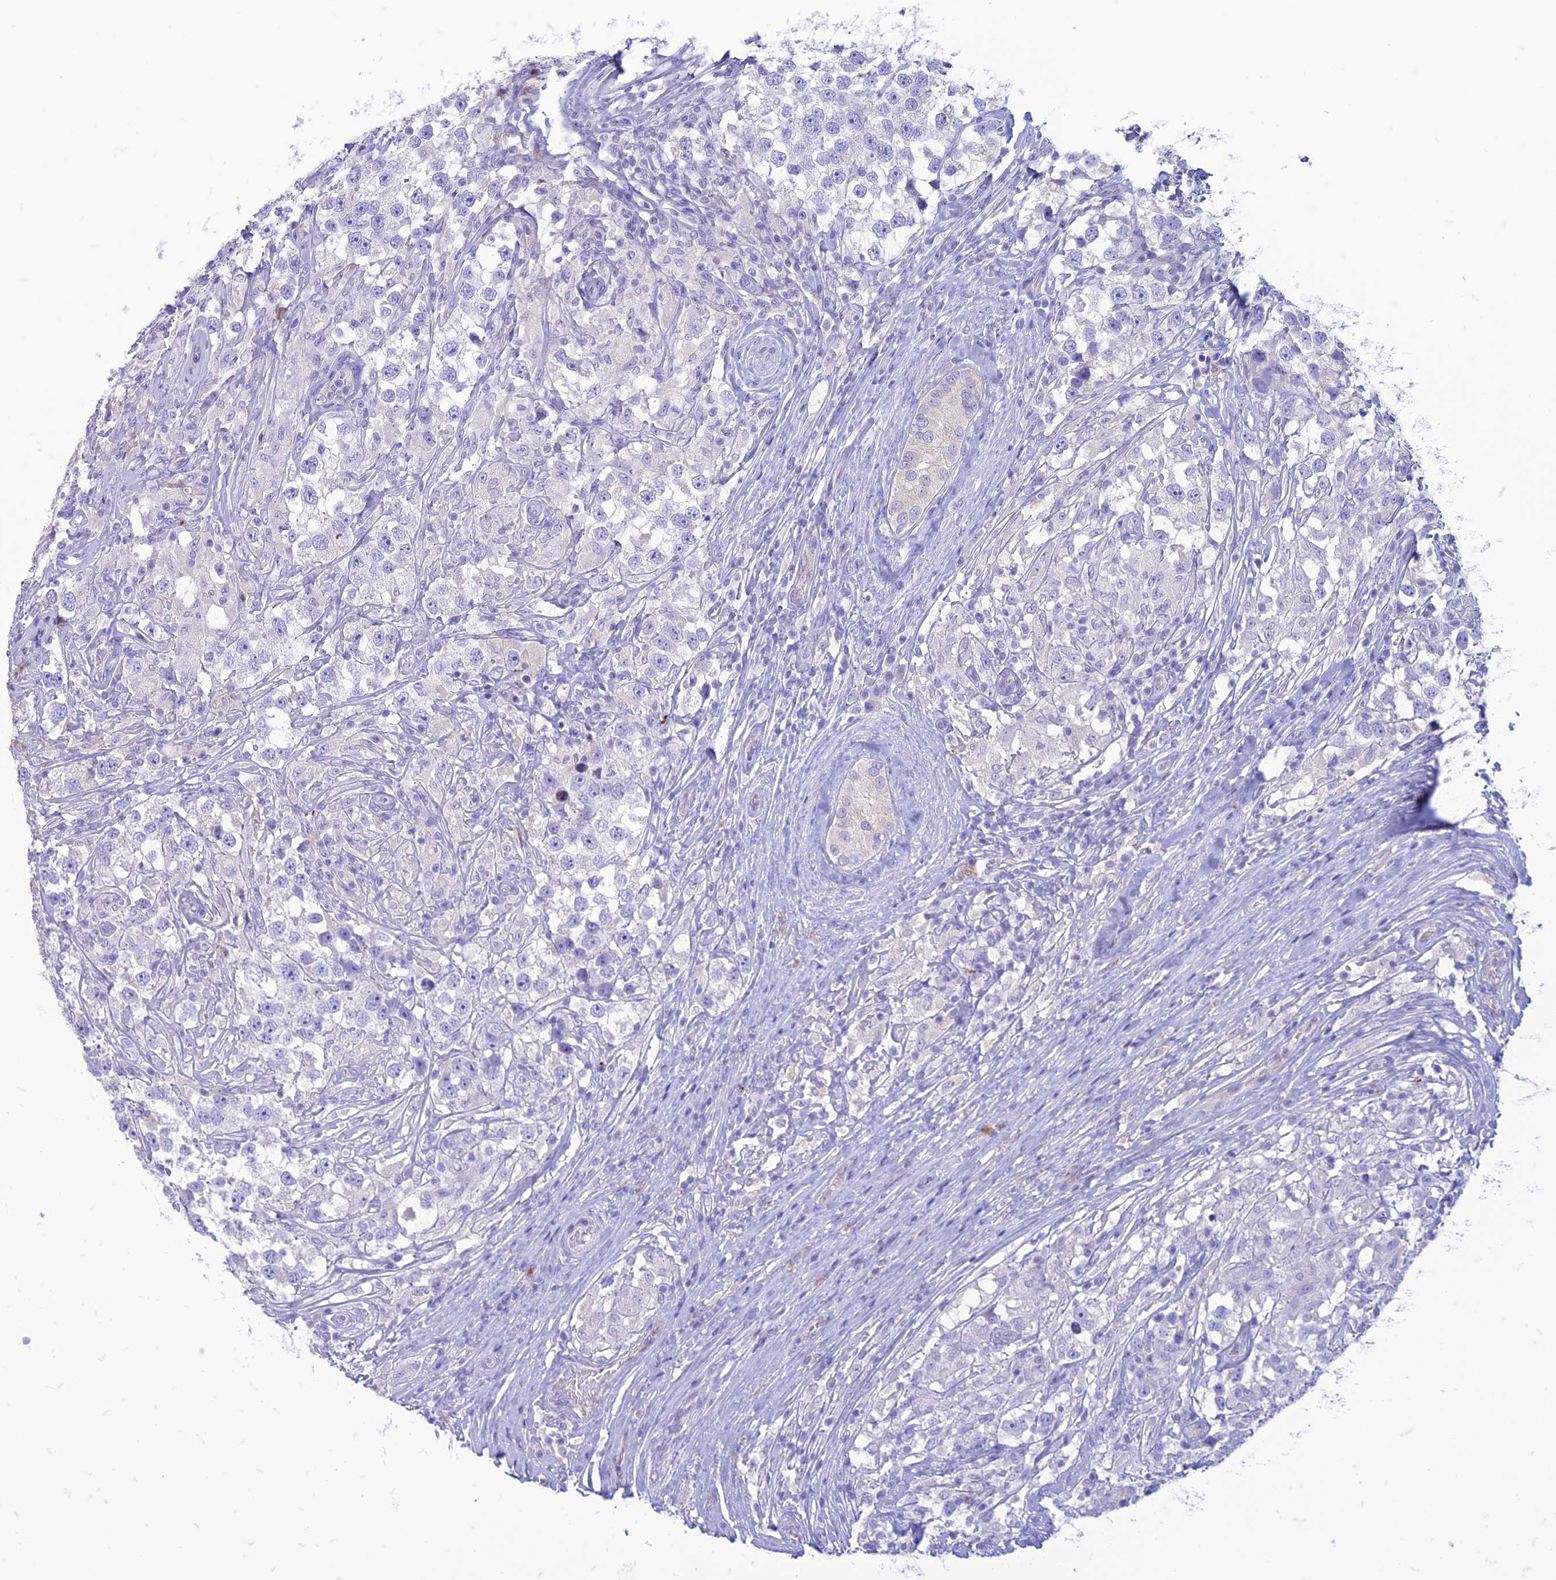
{"staining": {"intensity": "negative", "quantity": "none", "location": "none"}, "tissue": "testis cancer", "cell_type": "Tumor cells", "image_type": "cancer", "snomed": [{"axis": "morphology", "description": "Seminoma, NOS"}, {"axis": "topography", "description": "Testis"}], "caption": "This histopathology image is of testis cancer stained with immunohistochemistry to label a protein in brown with the nuclei are counter-stained blue. There is no staining in tumor cells. (Stains: DAB immunohistochemistry (IHC) with hematoxylin counter stain, Microscopy: brightfield microscopy at high magnification).", "gene": "DHDH", "patient": {"sex": "male", "age": 46}}